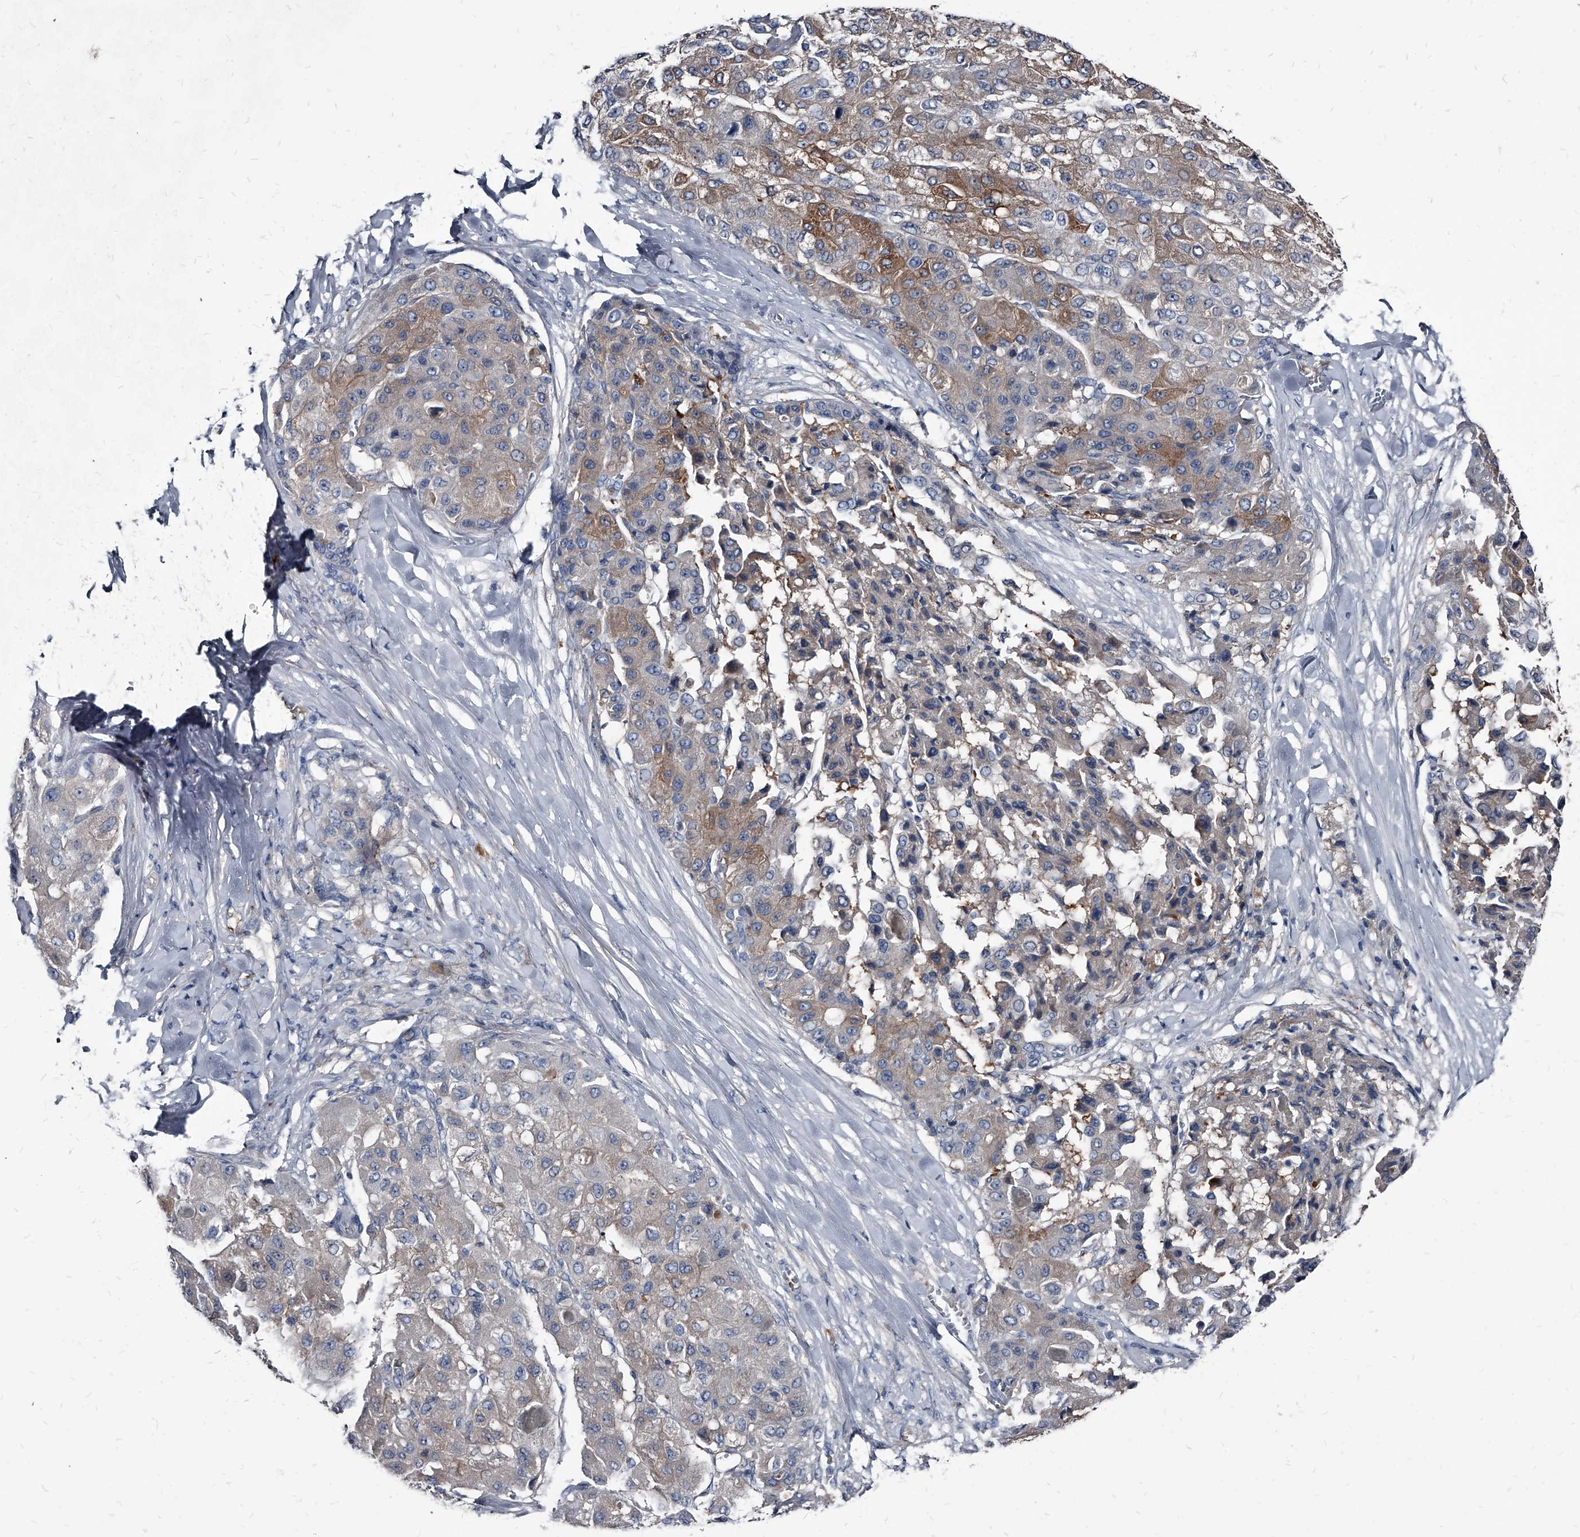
{"staining": {"intensity": "moderate", "quantity": "25%-75%", "location": "cytoplasmic/membranous"}, "tissue": "liver cancer", "cell_type": "Tumor cells", "image_type": "cancer", "snomed": [{"axis": "morphology", "description": "Carcinoma, Hepatocellular, NOS"}, {"axis": "topography", "description": "Liver"}], "caption": "Hepatocellular carcinoma (liver) stained with a protein marker shows moderate staining in tumor cells.", "gene": "PGLYRP3", "patient": {"sex": "male", "age": 80}}